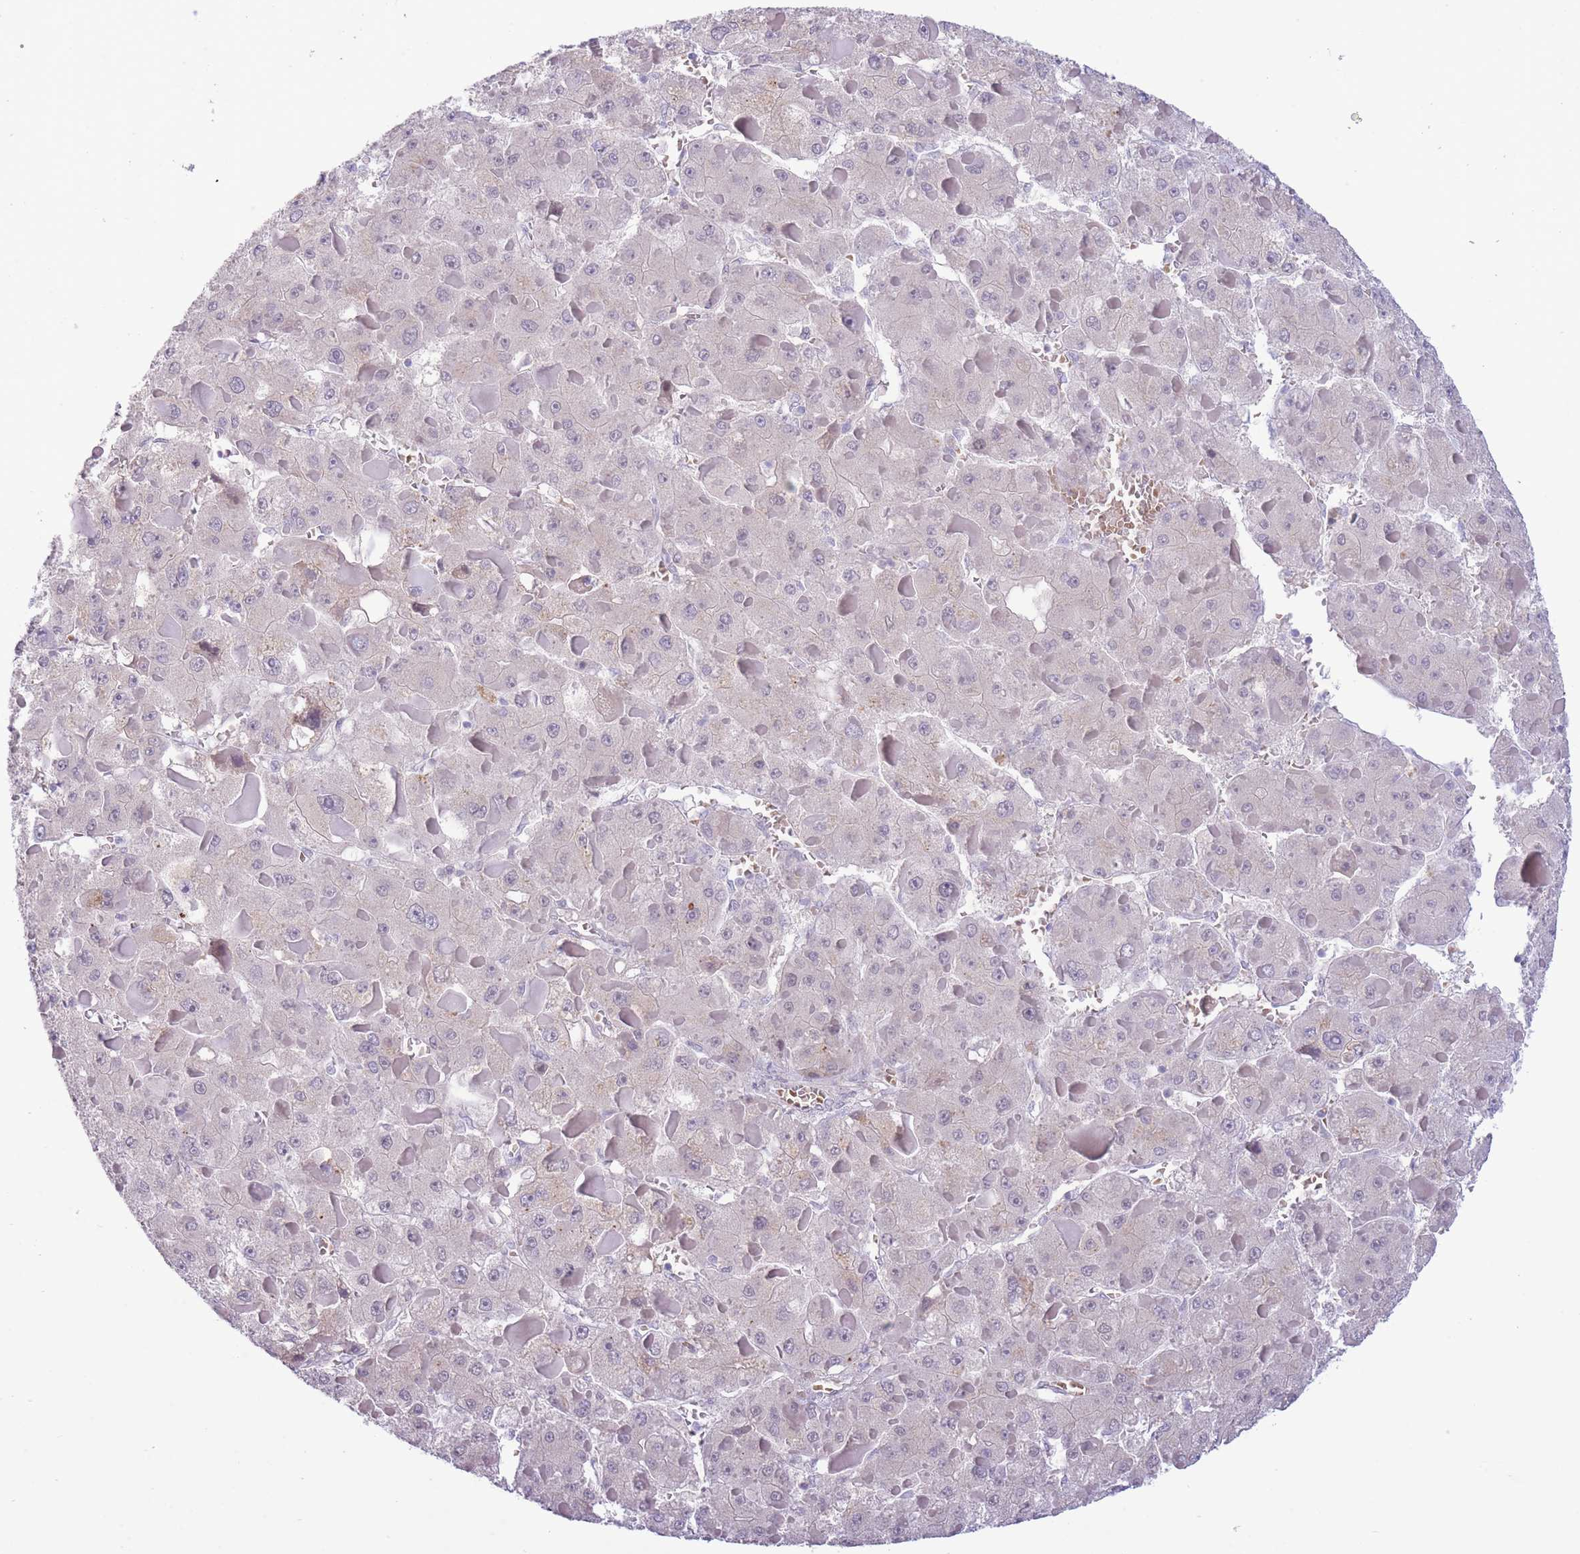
{"staining": {"intensity": "negative", "quantity": "none", "location": "none"}, "tissue": "liver cancer", "cell_type": "Tumor cells", "image_type": "cancer", "snomed": [{"axis": "morphology", "description": "Carcinoma, Hepatocellular, NOS"}, {"axis": "topography", "description": "Liver"}], "caption": "Immunohistochemical staining of human liver hepatocellular carcinoma reveals no significant positivity in tumor cells.", "gene": "FBXO46", "patient": {"sex": "female", "age": 73}}